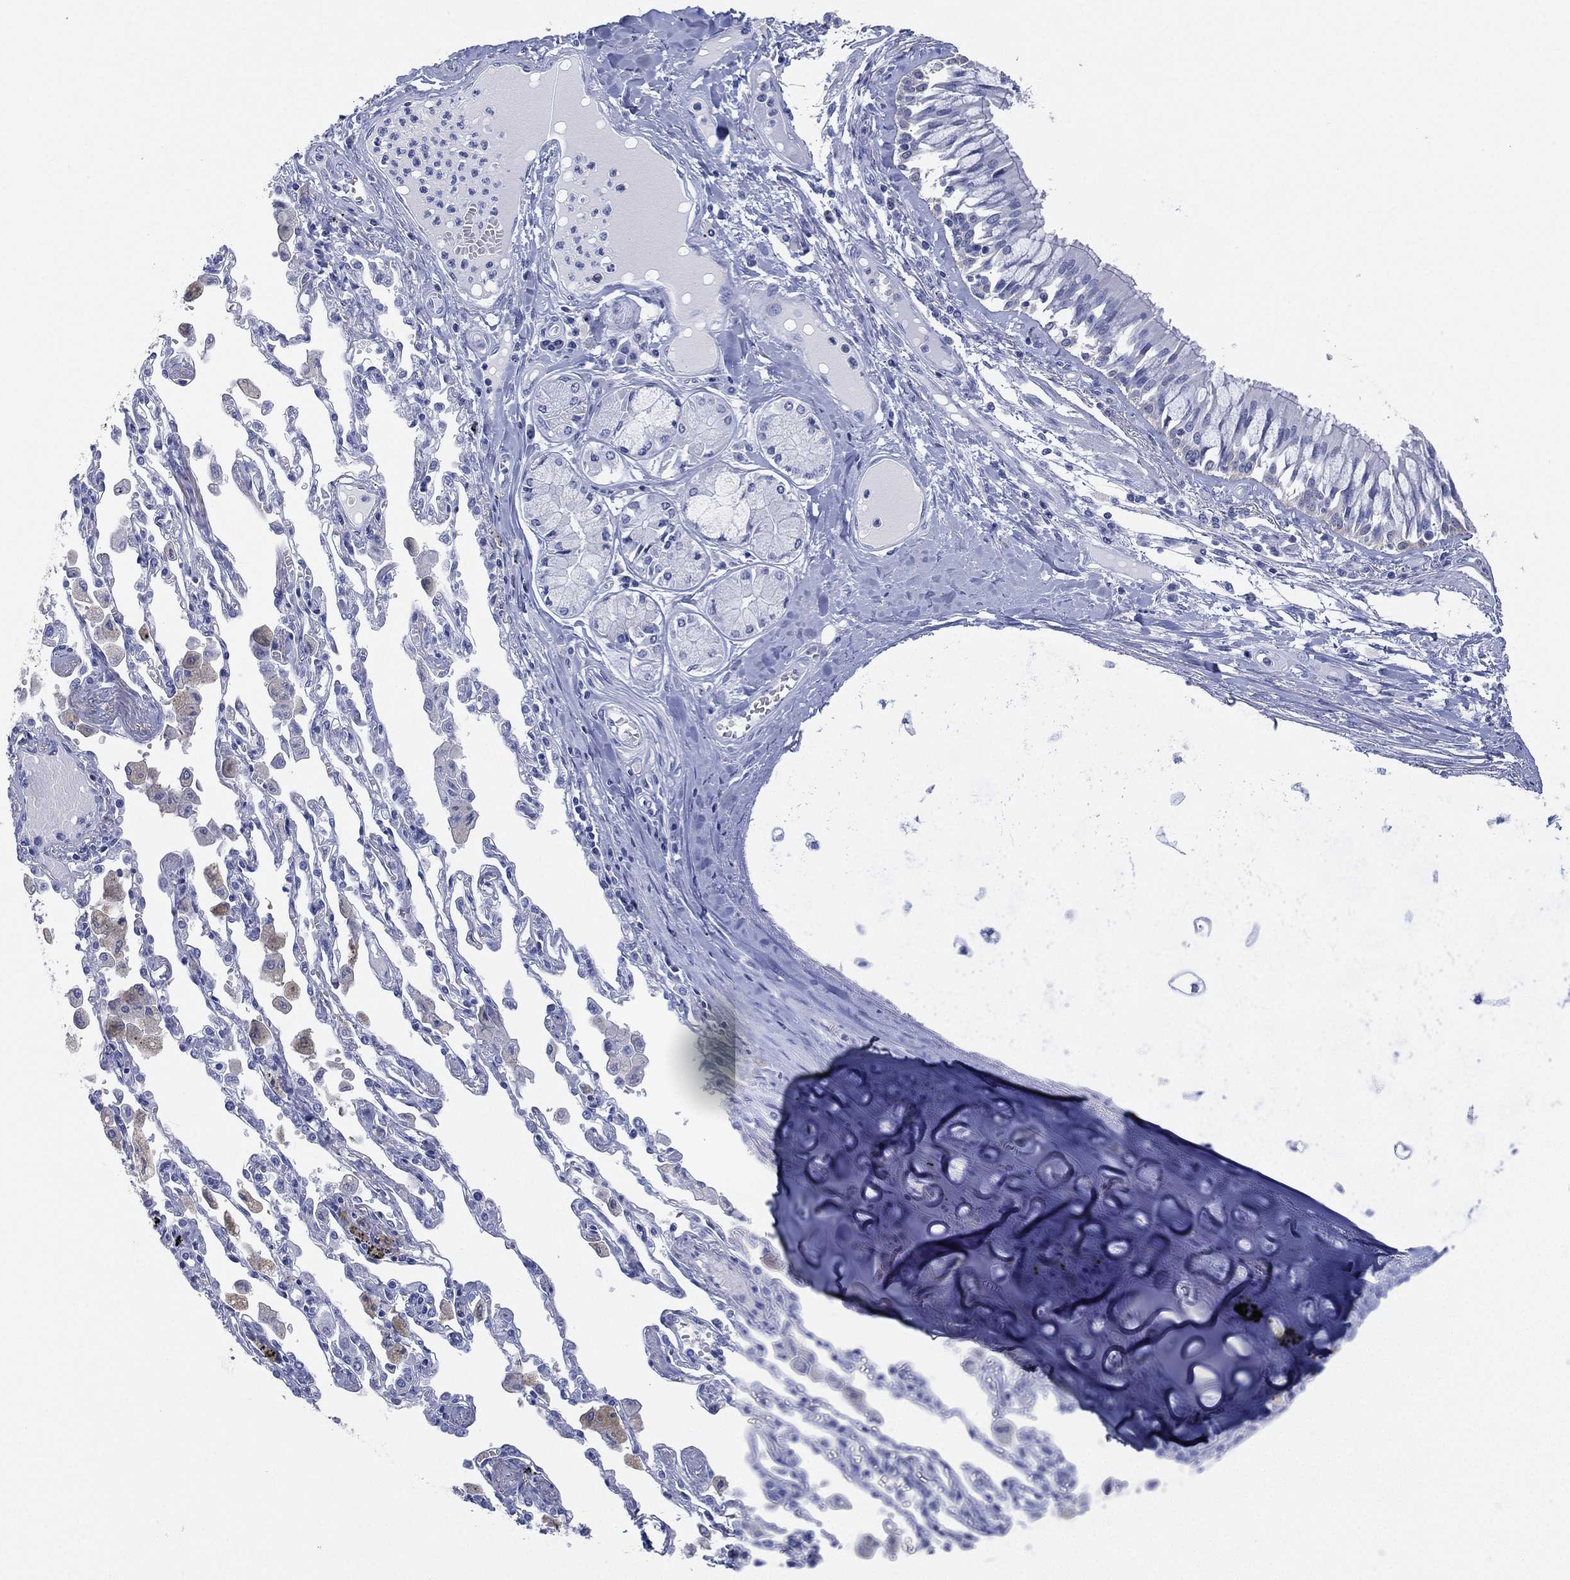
{"staining": {"intensity": "weak", "quantity": "<25%", "location": "cytoplasmic/membranous"}, "tissue": "bronchus", "cell_type": "Respiratory epithelial cells", "image_type": "normal", "snomed": [{"axis": "morphology", "description": "Normal tissue, NOS"}, {"axis": "morphology", "description": "Squamous cell carcinoma, NOS"}, {"axis": "topography", "description": "Cartilage tissue"}, {"axis": "topography", "description": "Bronchus"}, {"axis": "topography", "description": "Lung"}], "caption": "Immunohistochemistry (IHC) micrograph of unremarkable bronchus: human bronchus stained with DAB (3,3'-diaminobenzidine) displays no significant protein positivity in respiratory epithelial cells. (DAB (3,3'-diaminobenzidine) immunohistochemistry (IHC) visualized using brightfield microscopy, high magnification).", "gene": "FMO1", "patient": {"sex": "female", "age": 49}}